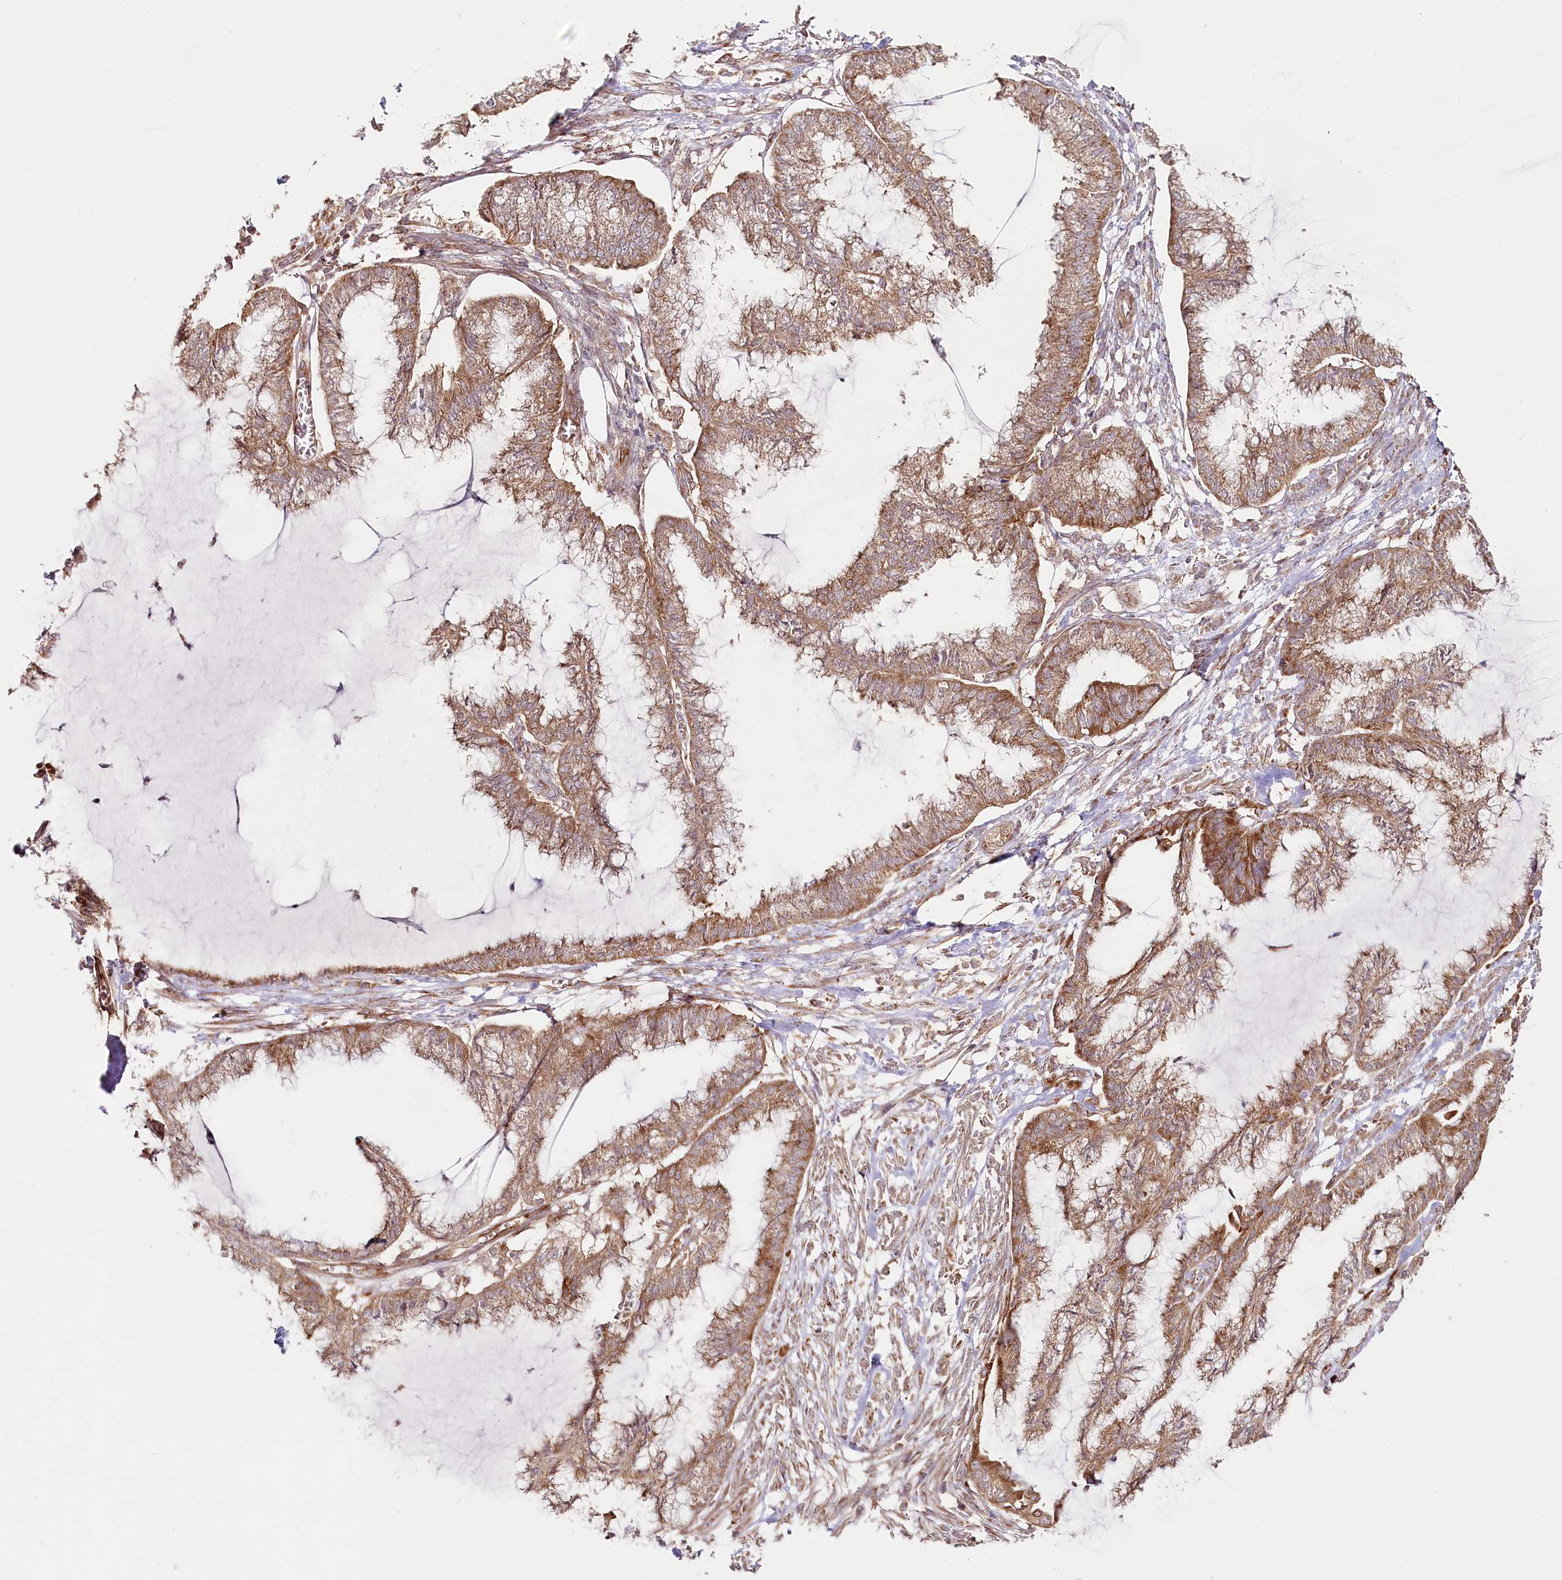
{"staining": {"intensity": "moderate", "quantity": ">75%", "location": "cytoplasmic/membranous"}, "tissue": "endometrial cancer", "cell_type": "Tumor cells", "image_type": "cancer", "snomed": [{"axis": "morphology", "description": "Adenocarcinoma, NOS"}, {"axis": "topography", "description": "Endometrium"}], "caption": "A medium amount of moderate cytoplasmic/membranous positivity is seen in approximately >75% of tumor cells in endometrial adenocarcinoma tissue. (Brightfield microscopy of DAB IHC at high magnification).", "gene": "OTUD4", "patient": {"sex": "female", "age": 86}}